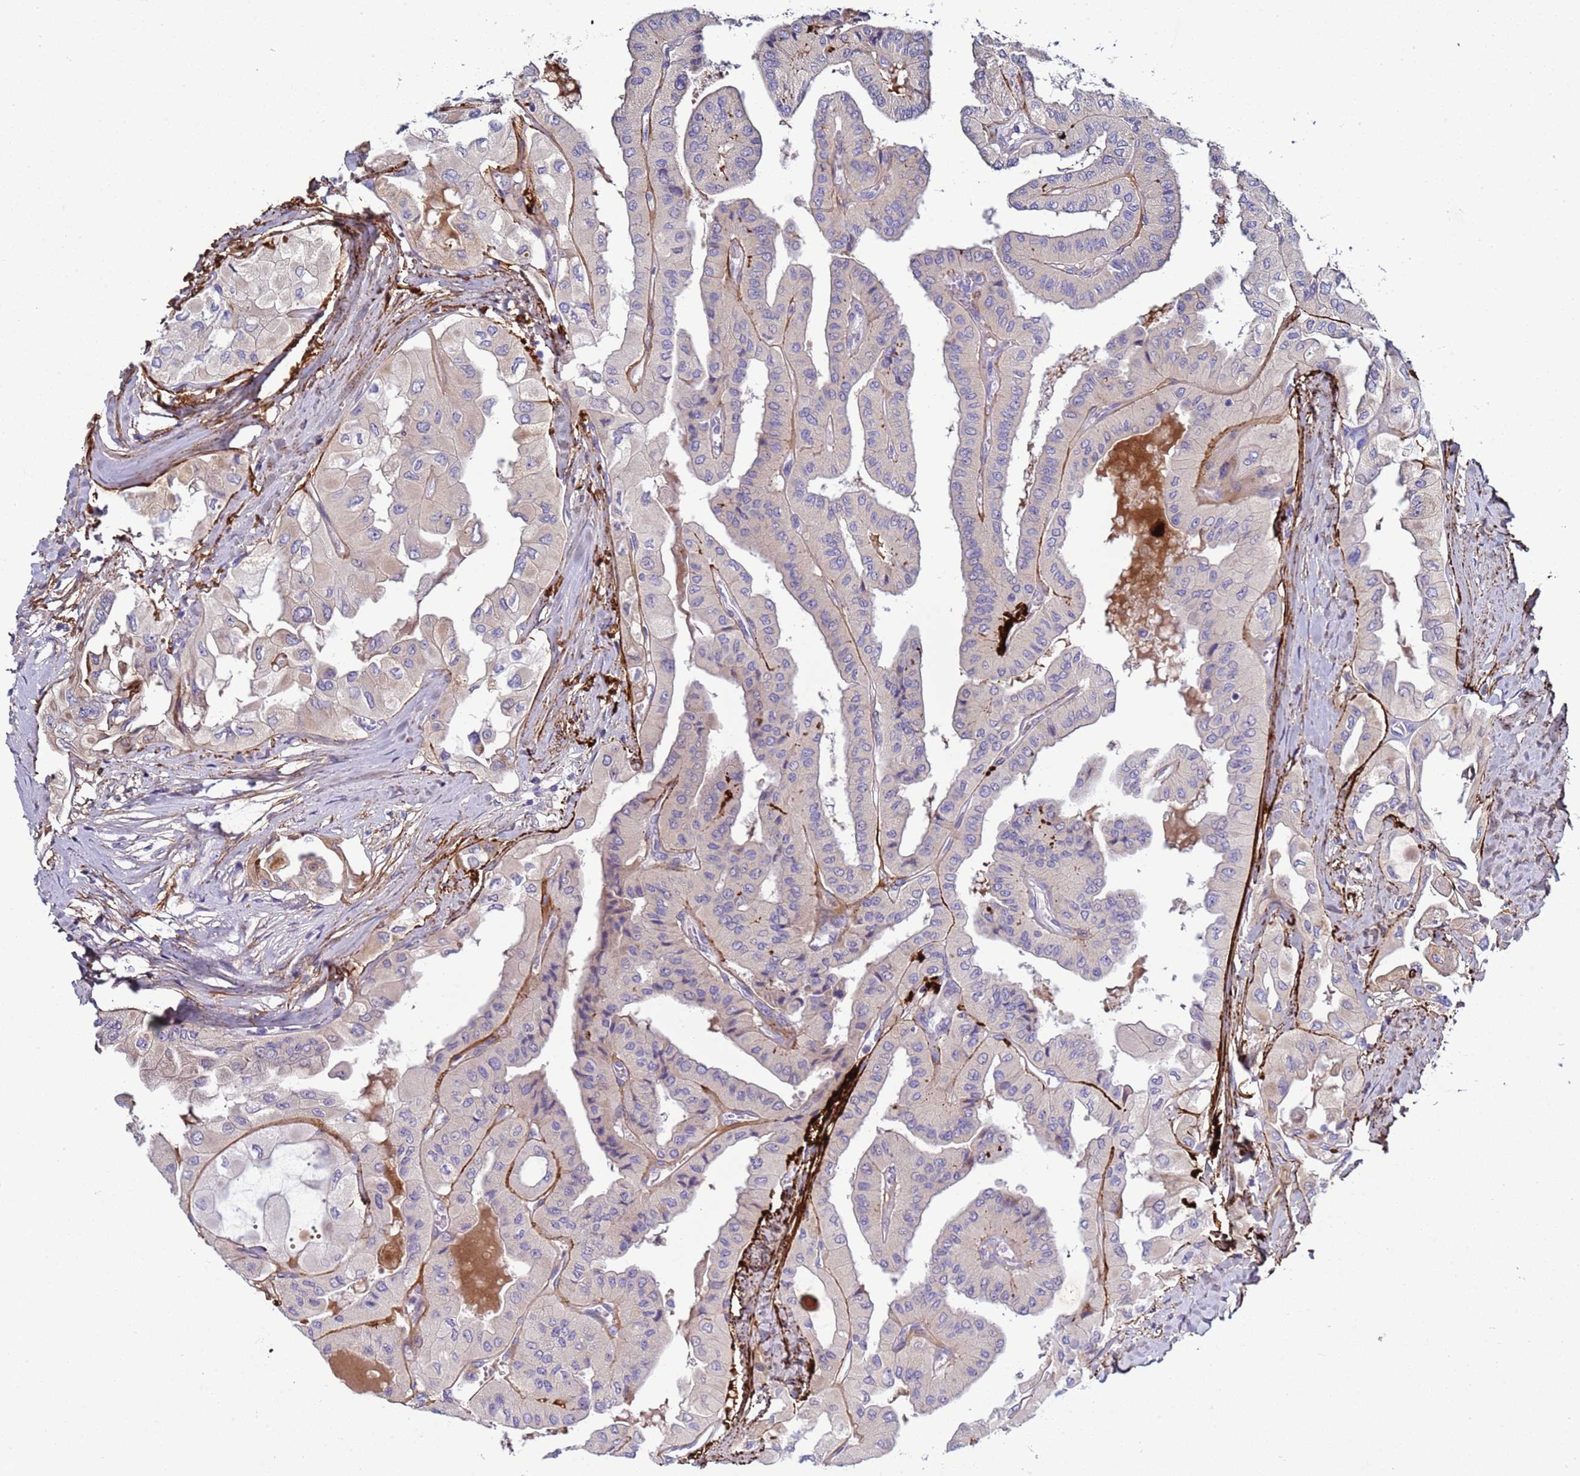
{"staining": {"intensity": "negative", "quantity": "none", "location": "none"}, "tissue": "thyroid cancer", "cell_type": "Tumor cells", "image_type": "cancer", "snomed": [{"axis": "morphology", "description": "Normal tissue, NOS"}, {"axis": "morphology", "description": "Papillary adenocarcinoma, NOS"}, {"axis": "topography", "description": "Thyroid gland"}], "caption": "Immunohistochemistry histopathology image of human papillary adenocarcinoma (thyroid) stained for a protein (brown), which reveals no expression in tumor cells.", "gene": "TRIM51", "patient": {"sex": "female", "age": 59}}